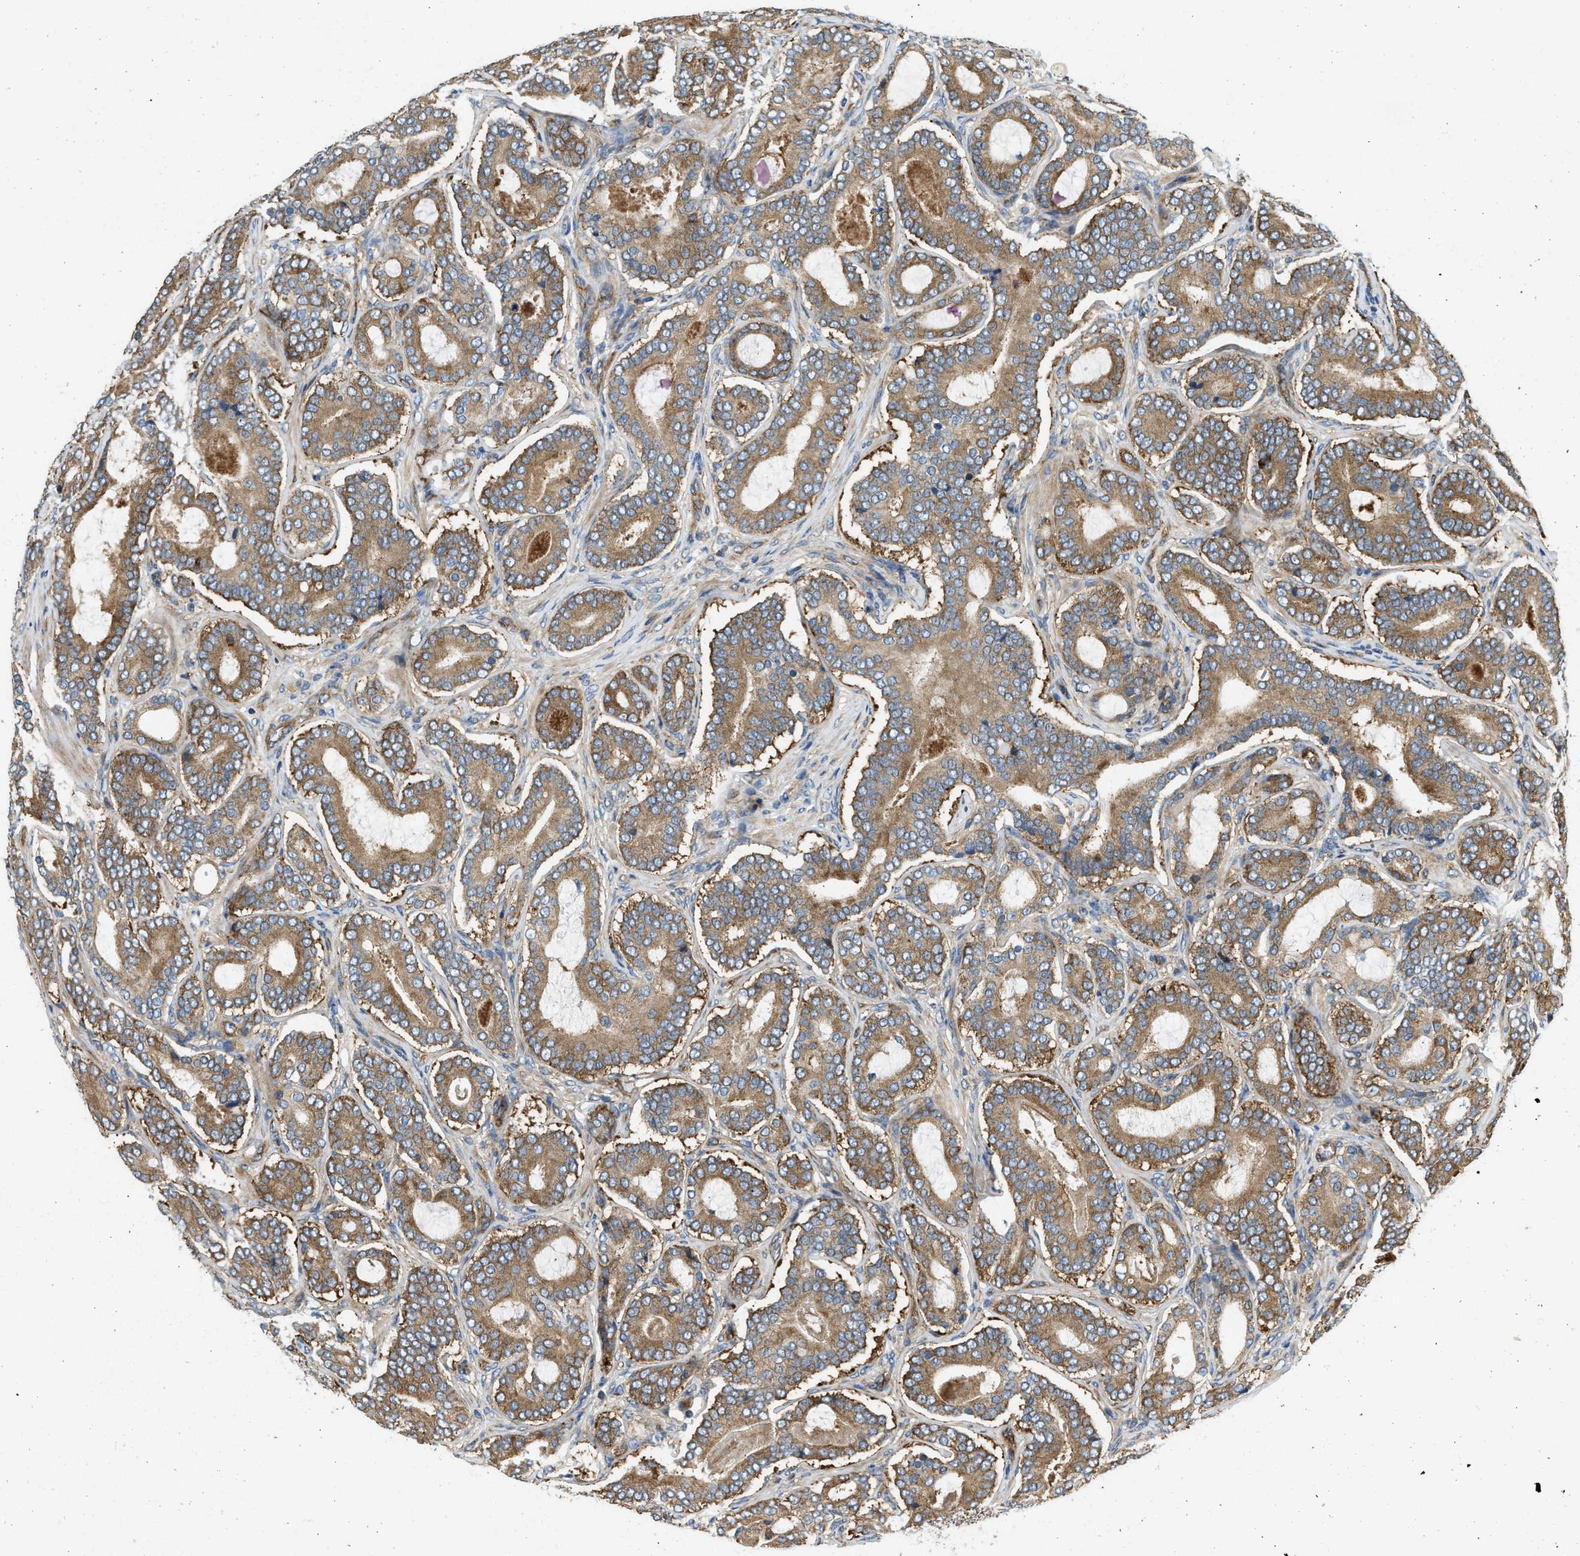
{"staining": {"intensity": "moderate", "quantity": ">75%", "location": "cytoplasmic/membranous"}, "tissue": "prostate cancer", "cell_type": "Tumor cells", "image_type": "cancer", "snomed": [{"axis": "morphology", "description": "Adenocarcinoma, High grade"}, {"axis": "topography", "description": "Prostate"}], "caption": "A brown stain highlights moderate cytoplasmic/membranous positivity of a protein in prostate cancer (high-grade adenocarcinoma) tumor cells.", "gene": "RASGRF2", "patient": {"sex": "male", "age": 60}}